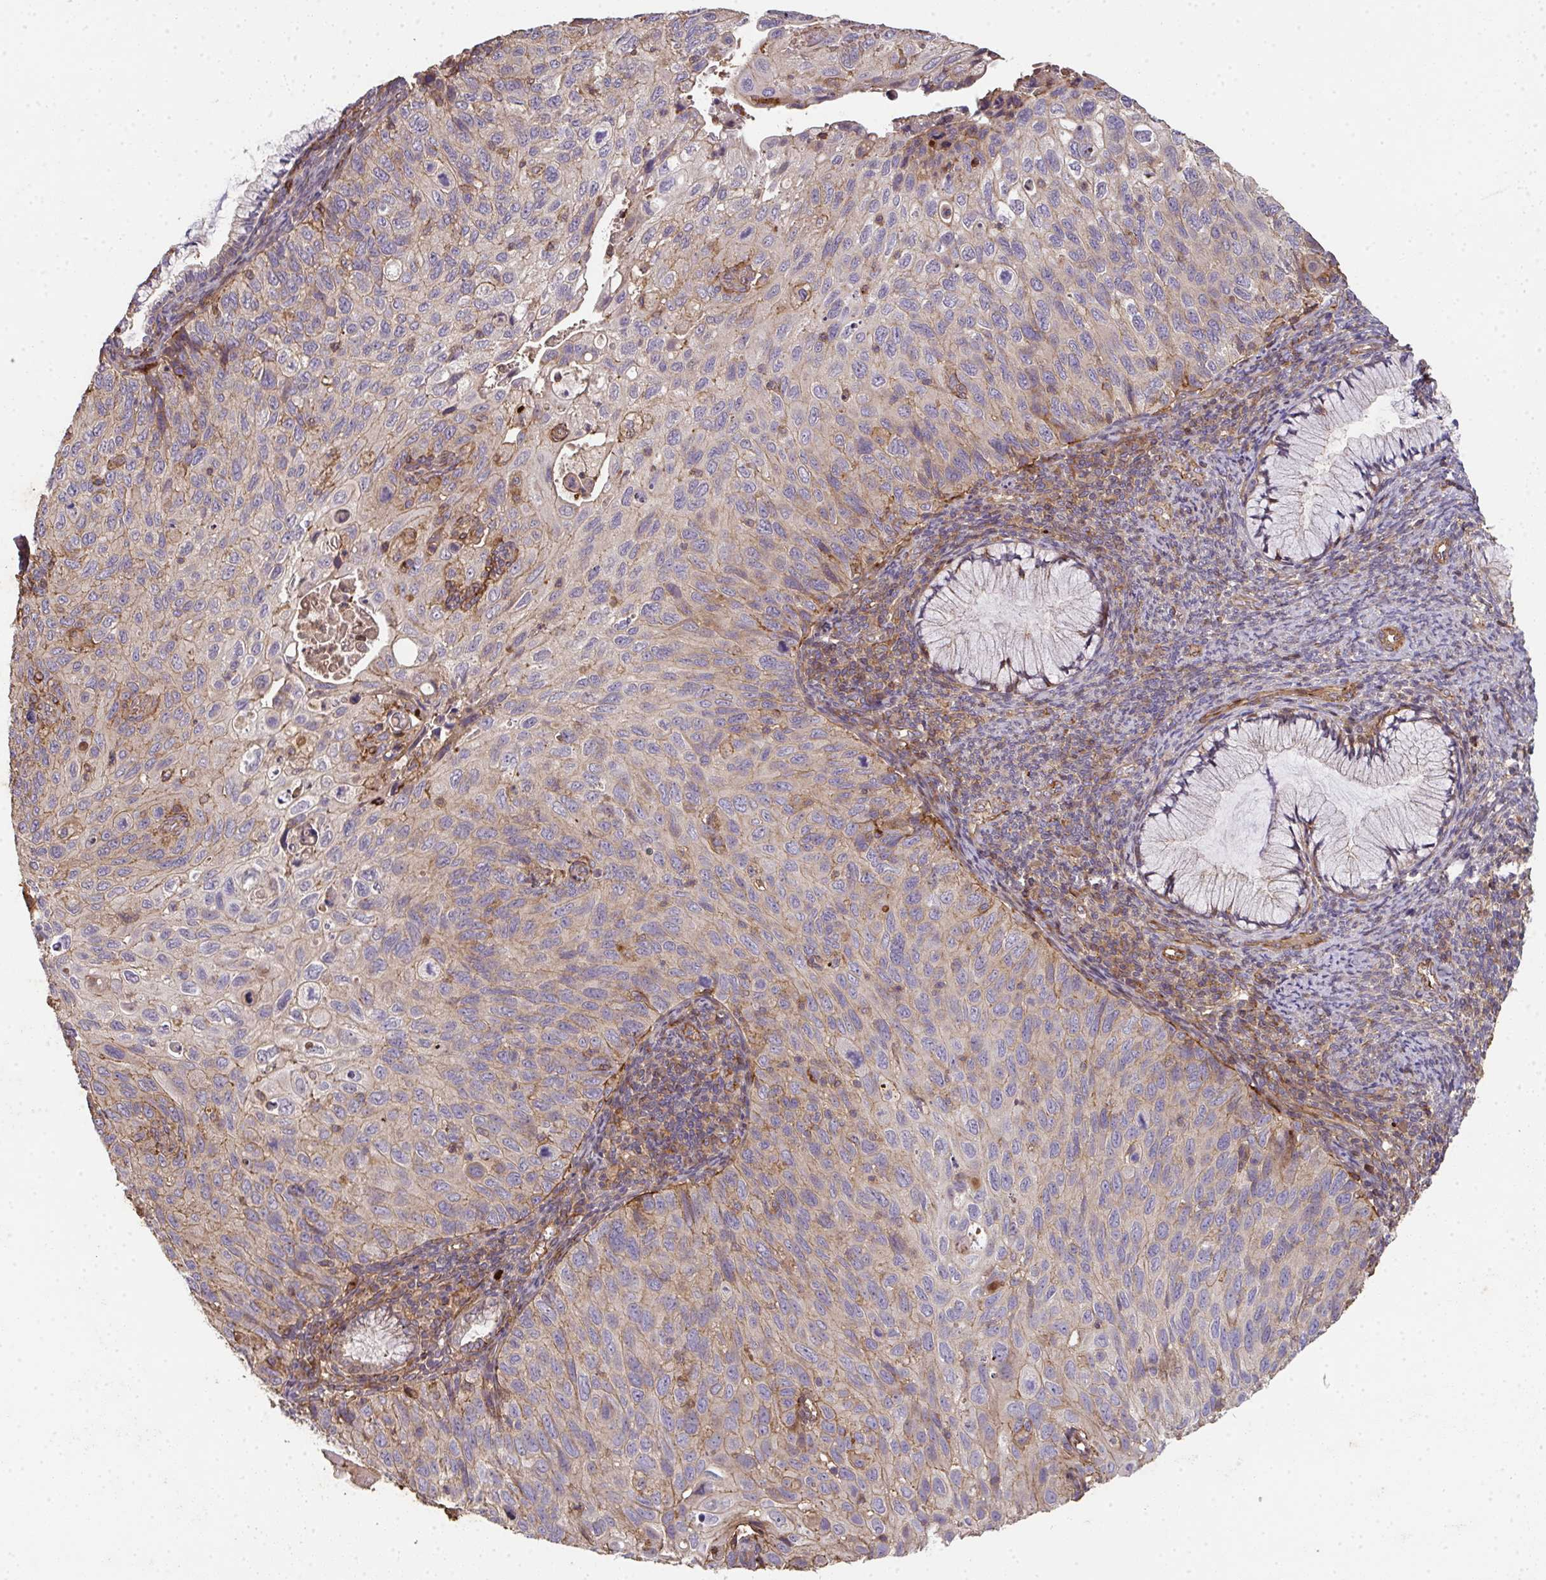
{"staining": {"intensity": "moderate", "quantity": "25%-75%", "location": "cytoplasmic/membranous"}, "tissue": "cervical cancer", "cell_type": "Tumor cells", "image_type": "cancer", "snomed": [{"axis": "morphology", "description": "Squamous cell carcinoma, NOS"}, {"axis": "topography", "description": "Cervix"}], "caption": "This is a histology image of IHC staining of cervical cancer (squamous cell carcinoma), which shows moderate positivity in the cytoplasmic/membranous of tumor cells.", "gene": "TNMD", "patient": {"sex": "female", "age": 70}}